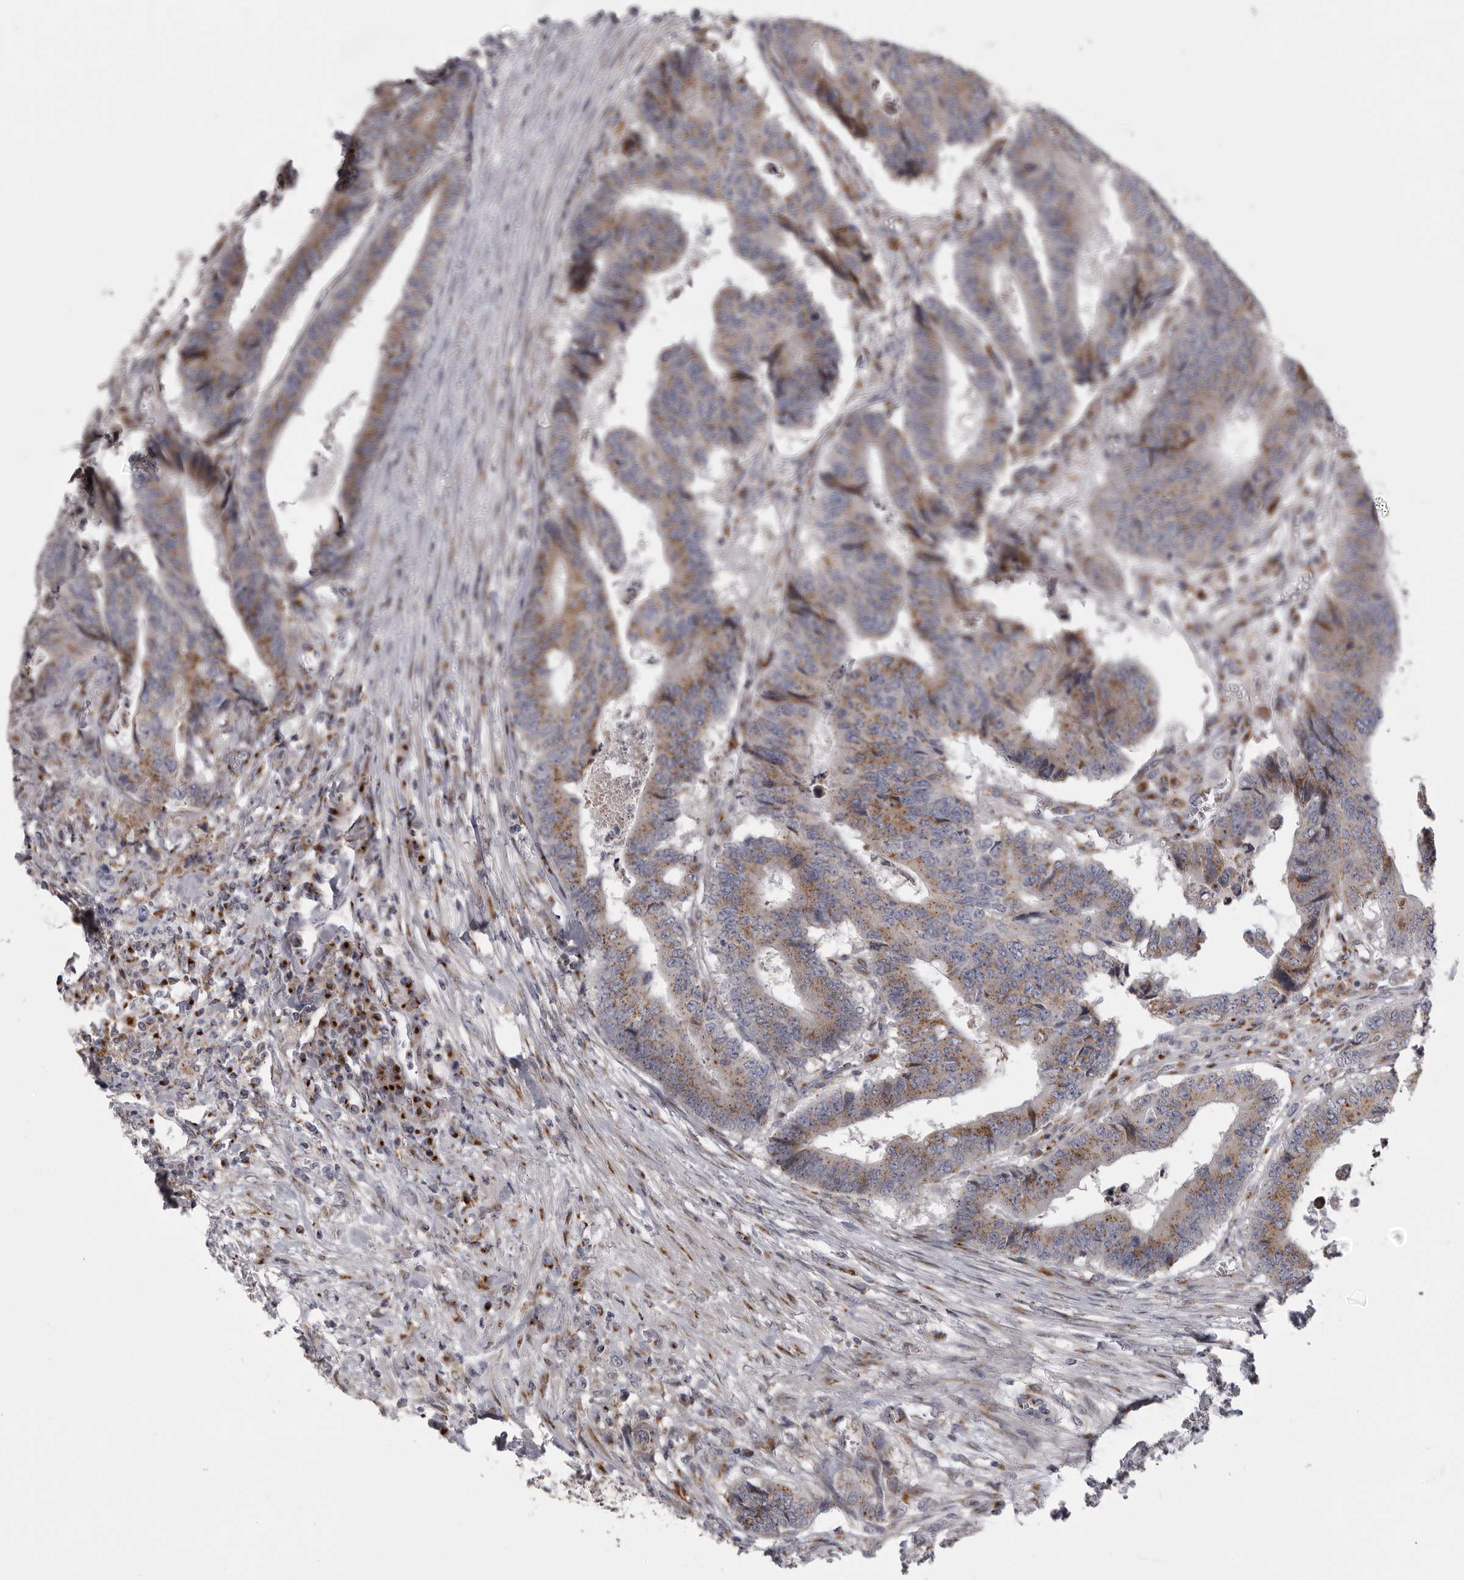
{"staining": {"intensity": "moderate", "quantity": ">75%", "location": "cytoplasmic/membranous"}, "tissue": "colorectal cancer", "cell_type": "Tumor cells", "image_type": "cancer", "snomed": [{"axis": "morphology", "description": "Adenocarcinoma, NOS"}, {"axis": "topography", "description": "Rectum"}], "caption": "Human colorectal adenocarcinoma stained with a brown dye displays moderate cytoplasmic/membranous positive expression in approximately >75% of tumor cells.", "gene": "WDR47", "patient": {"sex": "male", "age": 84}}